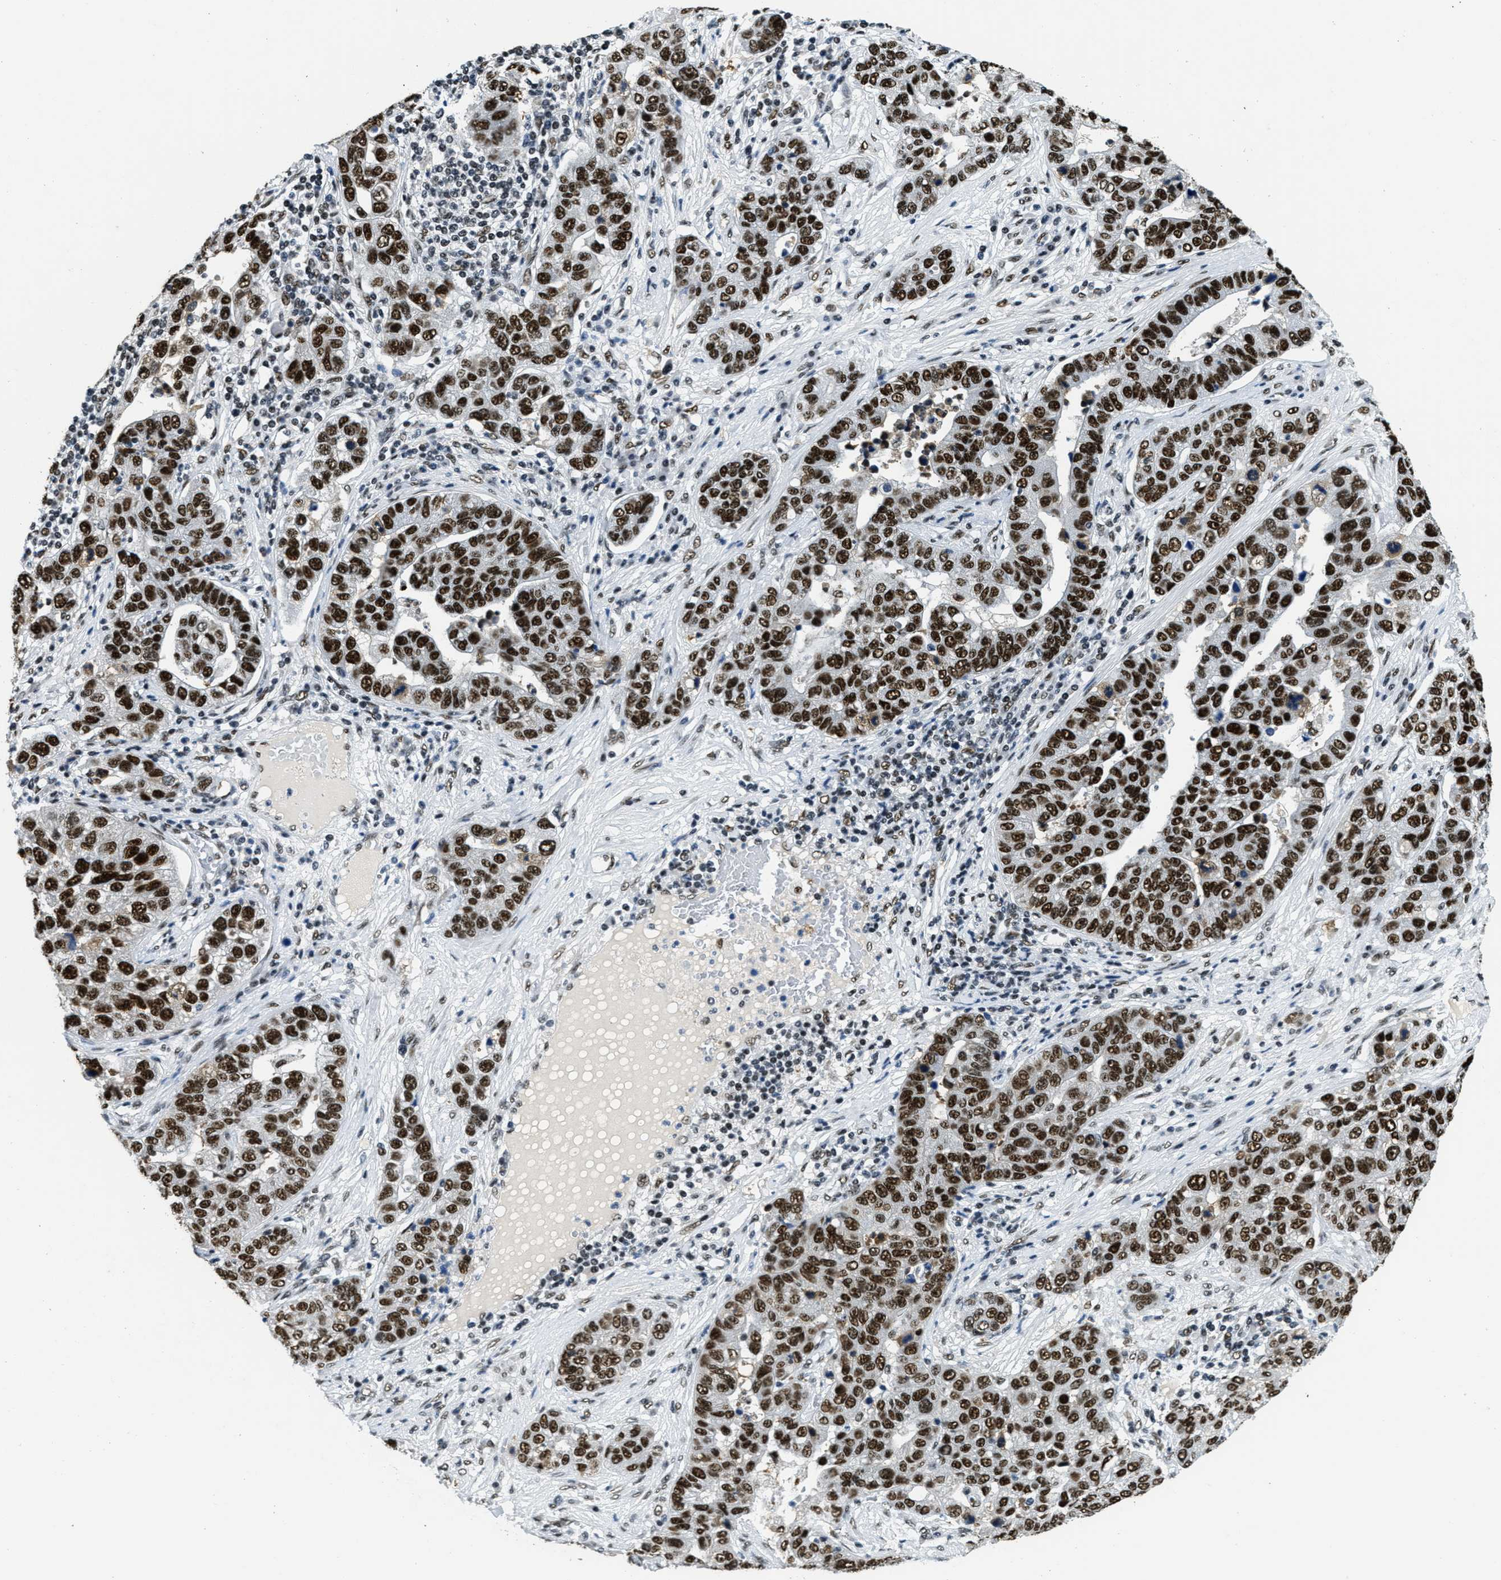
{"staining": {"intensity": "strong", "quantity": ">75%", "location": "nuclear"}, "tissue": "pancreatic cancer", "cell_type": "Tumor cells", "image_type": "cancer", "snomed": [{"axis": "morphology", "description": "Adenocarcinoma, NOS"}, {"axis": "topography", "description": "Pancreas"}], "caption": "The image displays staining of pancreatic cancer, revealing strong nuclear protein expression (brown color) within tumor cells.", "gene": "SSB", "patient": {"sex": "female", "age": 61}}